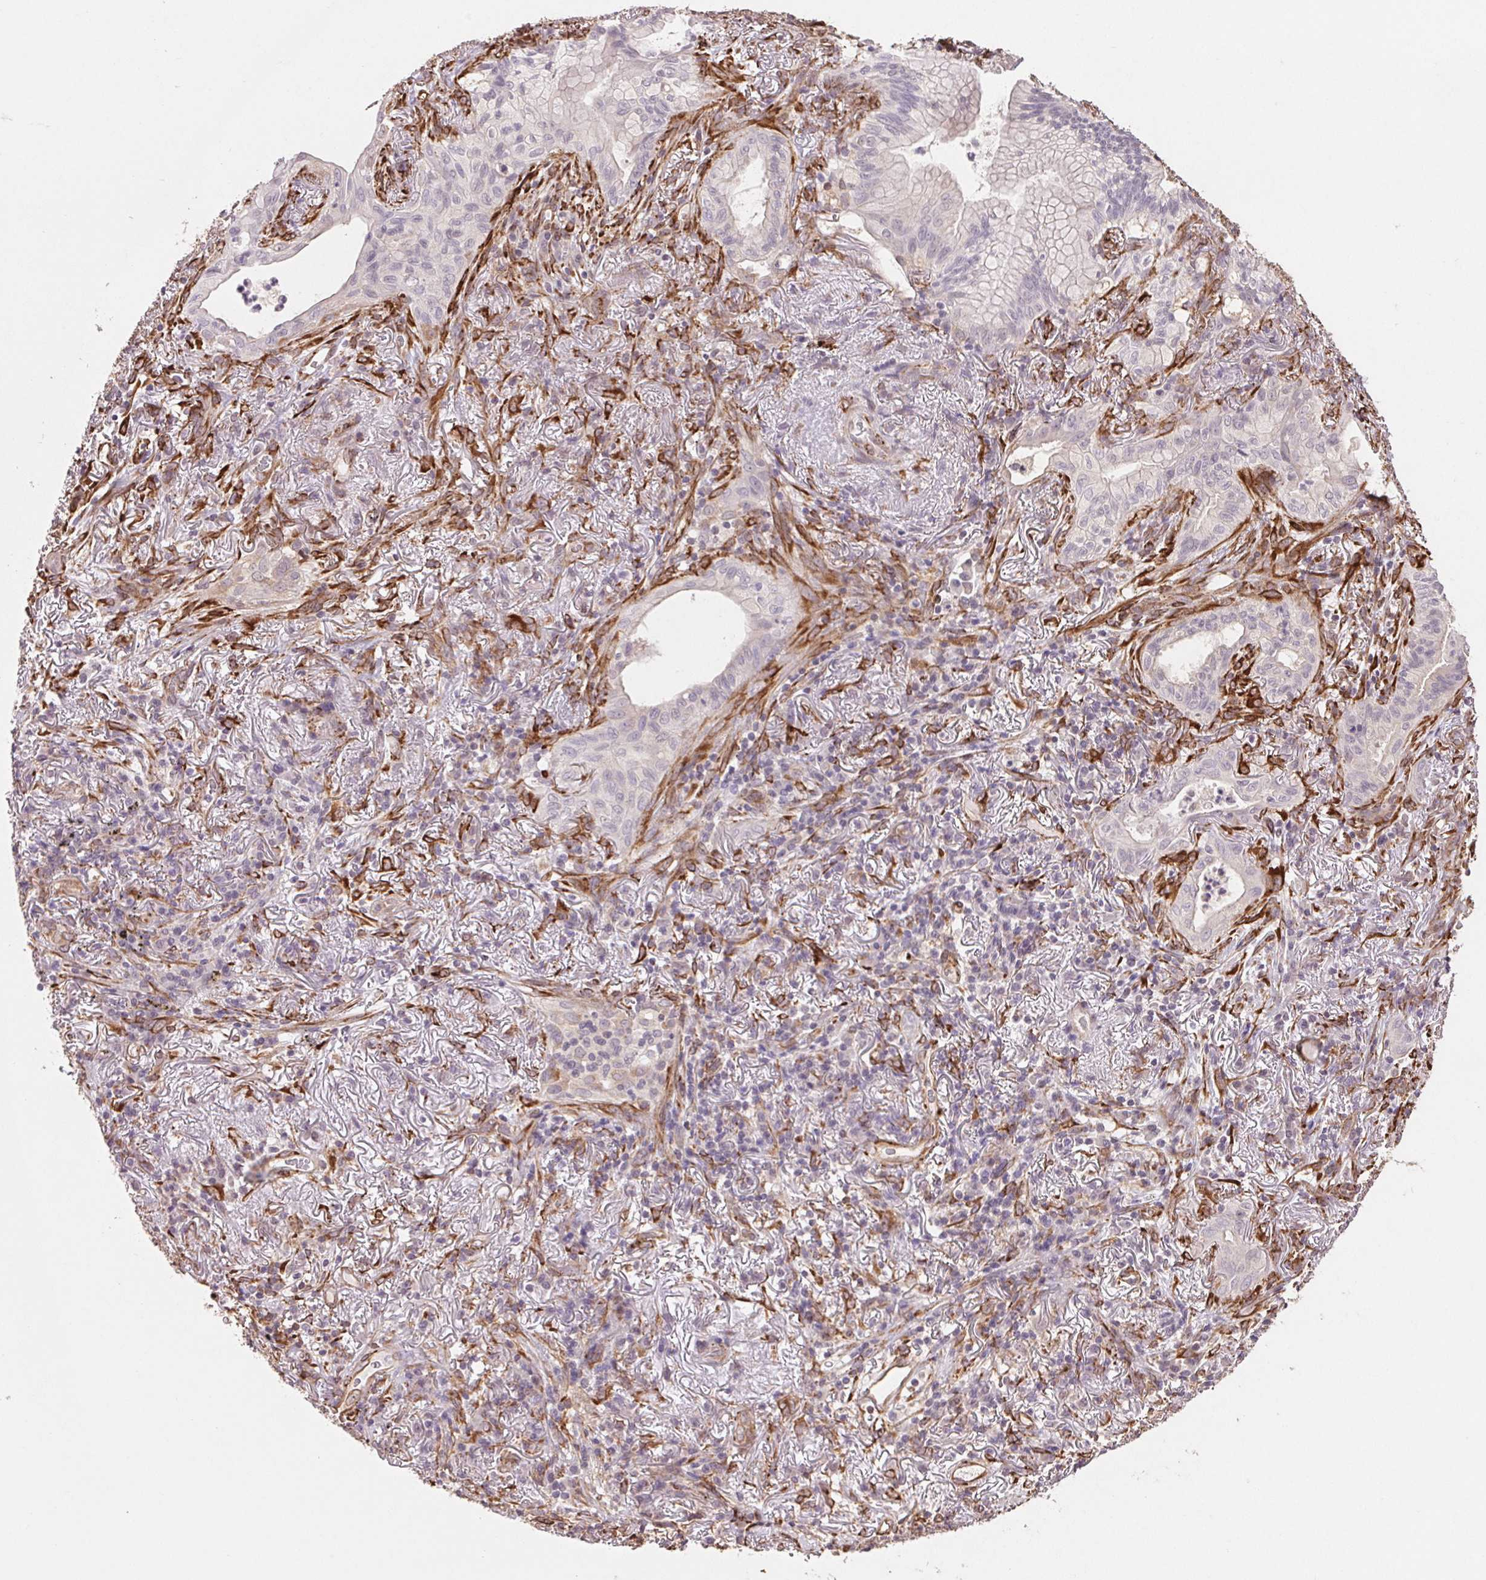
{"staining": {"intensity": "negative", "quantity": "none", "location": "none"}, "tissue": "lung cancer", "cell_type": "Tumor cells", "image_type": "cancer", "snomed": [{"axis": "morphology", "description": "Adenocarcinoma, NOS"}, {"axis": "topography", "description": "Lung"}], "caption": "This image is of lung adenocarcinoma stained with immunohistochemistry to label a protein in brown with the nuclei are counter-stained blue. There is no positivity in tumor cells.", "gene": "FKBP10", "patient": {"sex": "male", "age": 77}}